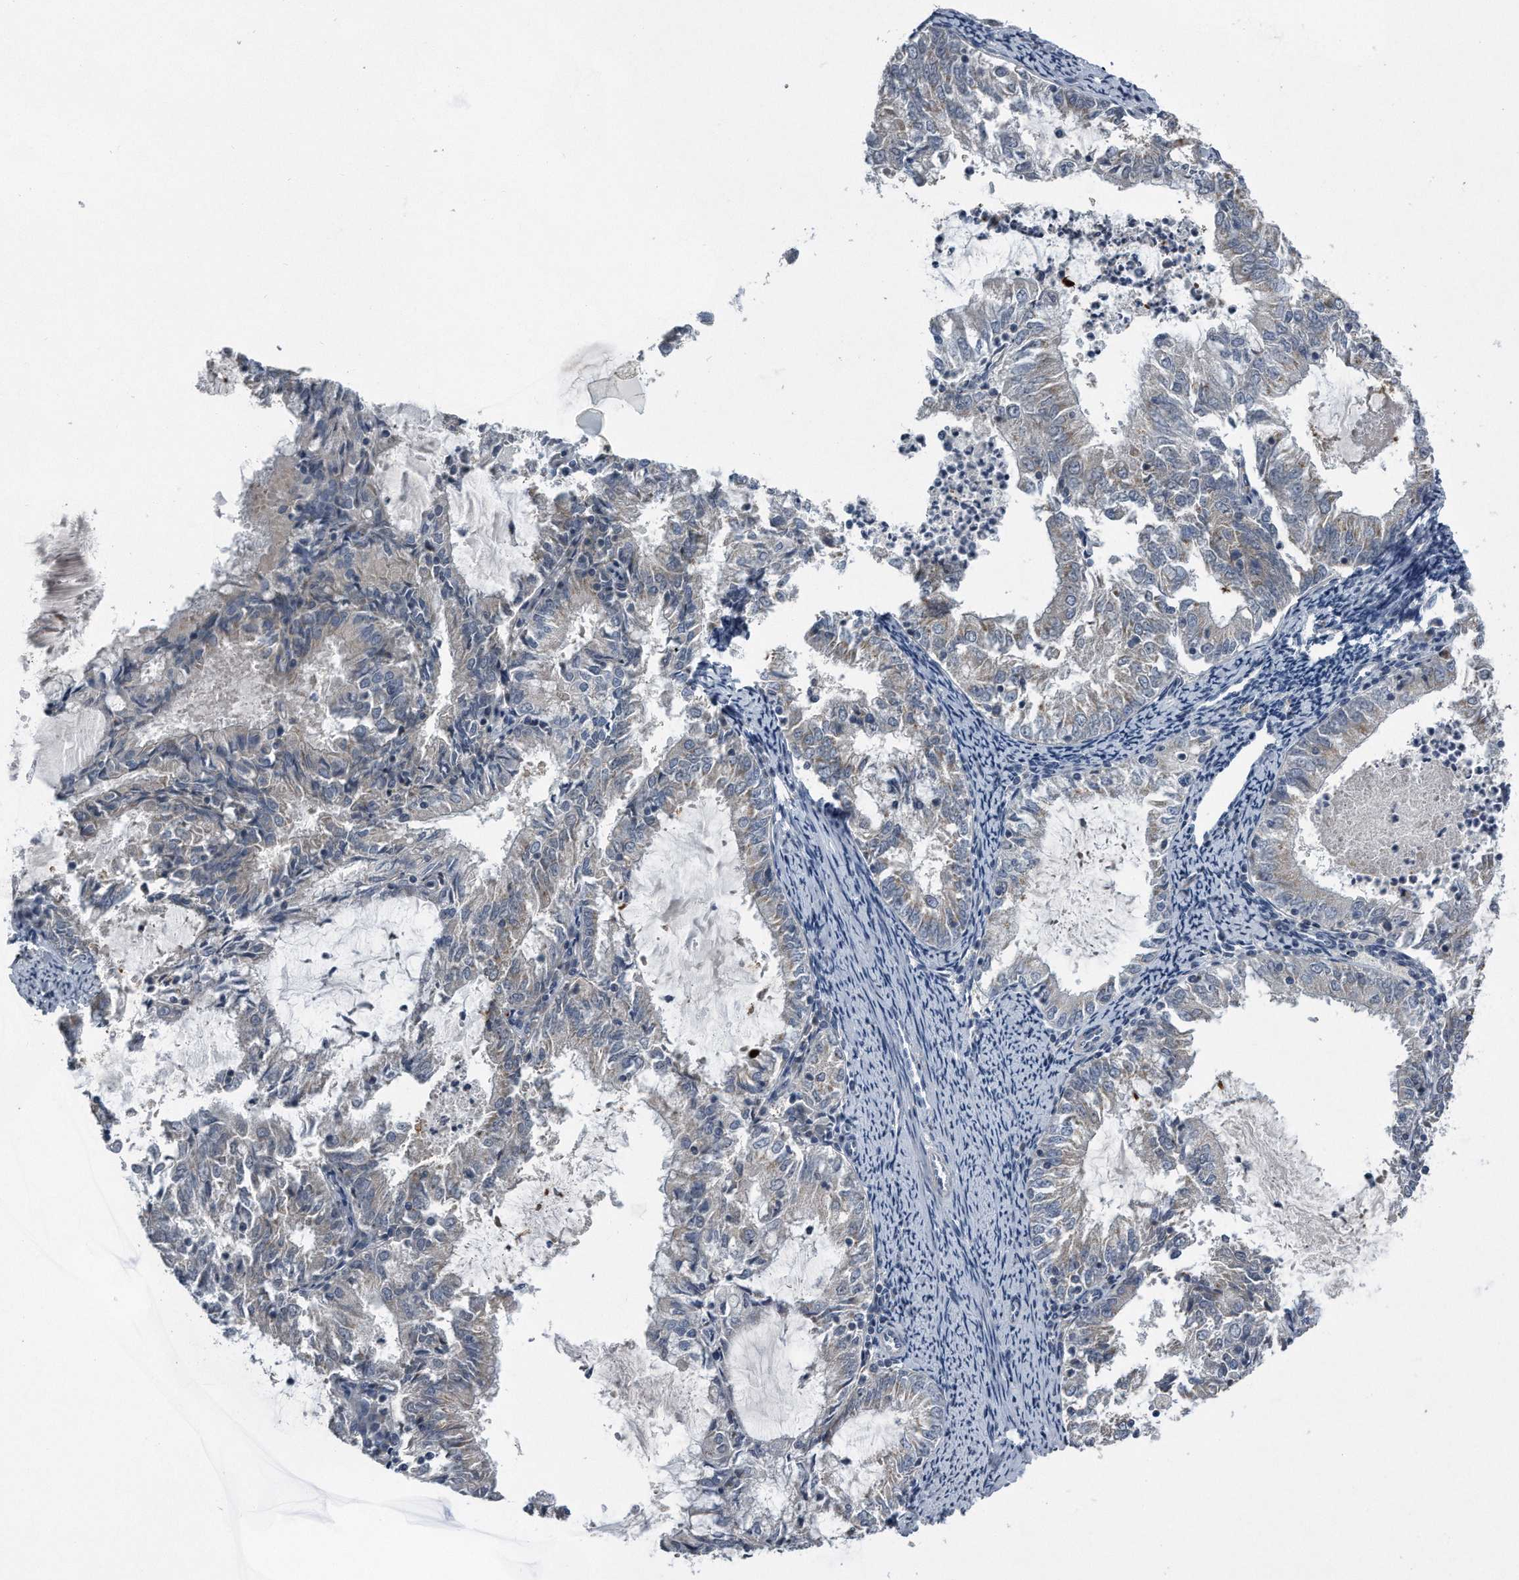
{"staining": {"intensity": "weak", "quantity": "<25%", "location": "cytoplasmic/membranous"}, "tissue": "endometrial cancer", "cell_type": "Tumor cells", "image_type": "cancer", "snomed": [{"axis": "morphology", "description": "Adenocarcinoma, NOS"}, {"axis": "topography", "description": "Endometrium"}], "caption": "DAB (3,3'-diaminobenzidine) immunohistochemical staining of endometrial adenocarcinoma demonstrates no significant positivity in tumor cells. The staining is performed using DAB brown chromogen with nuclei counter-stained in using hematoxylin.", "gene": "LYRM4", "patient": {"sex": "female", "age": 57}}